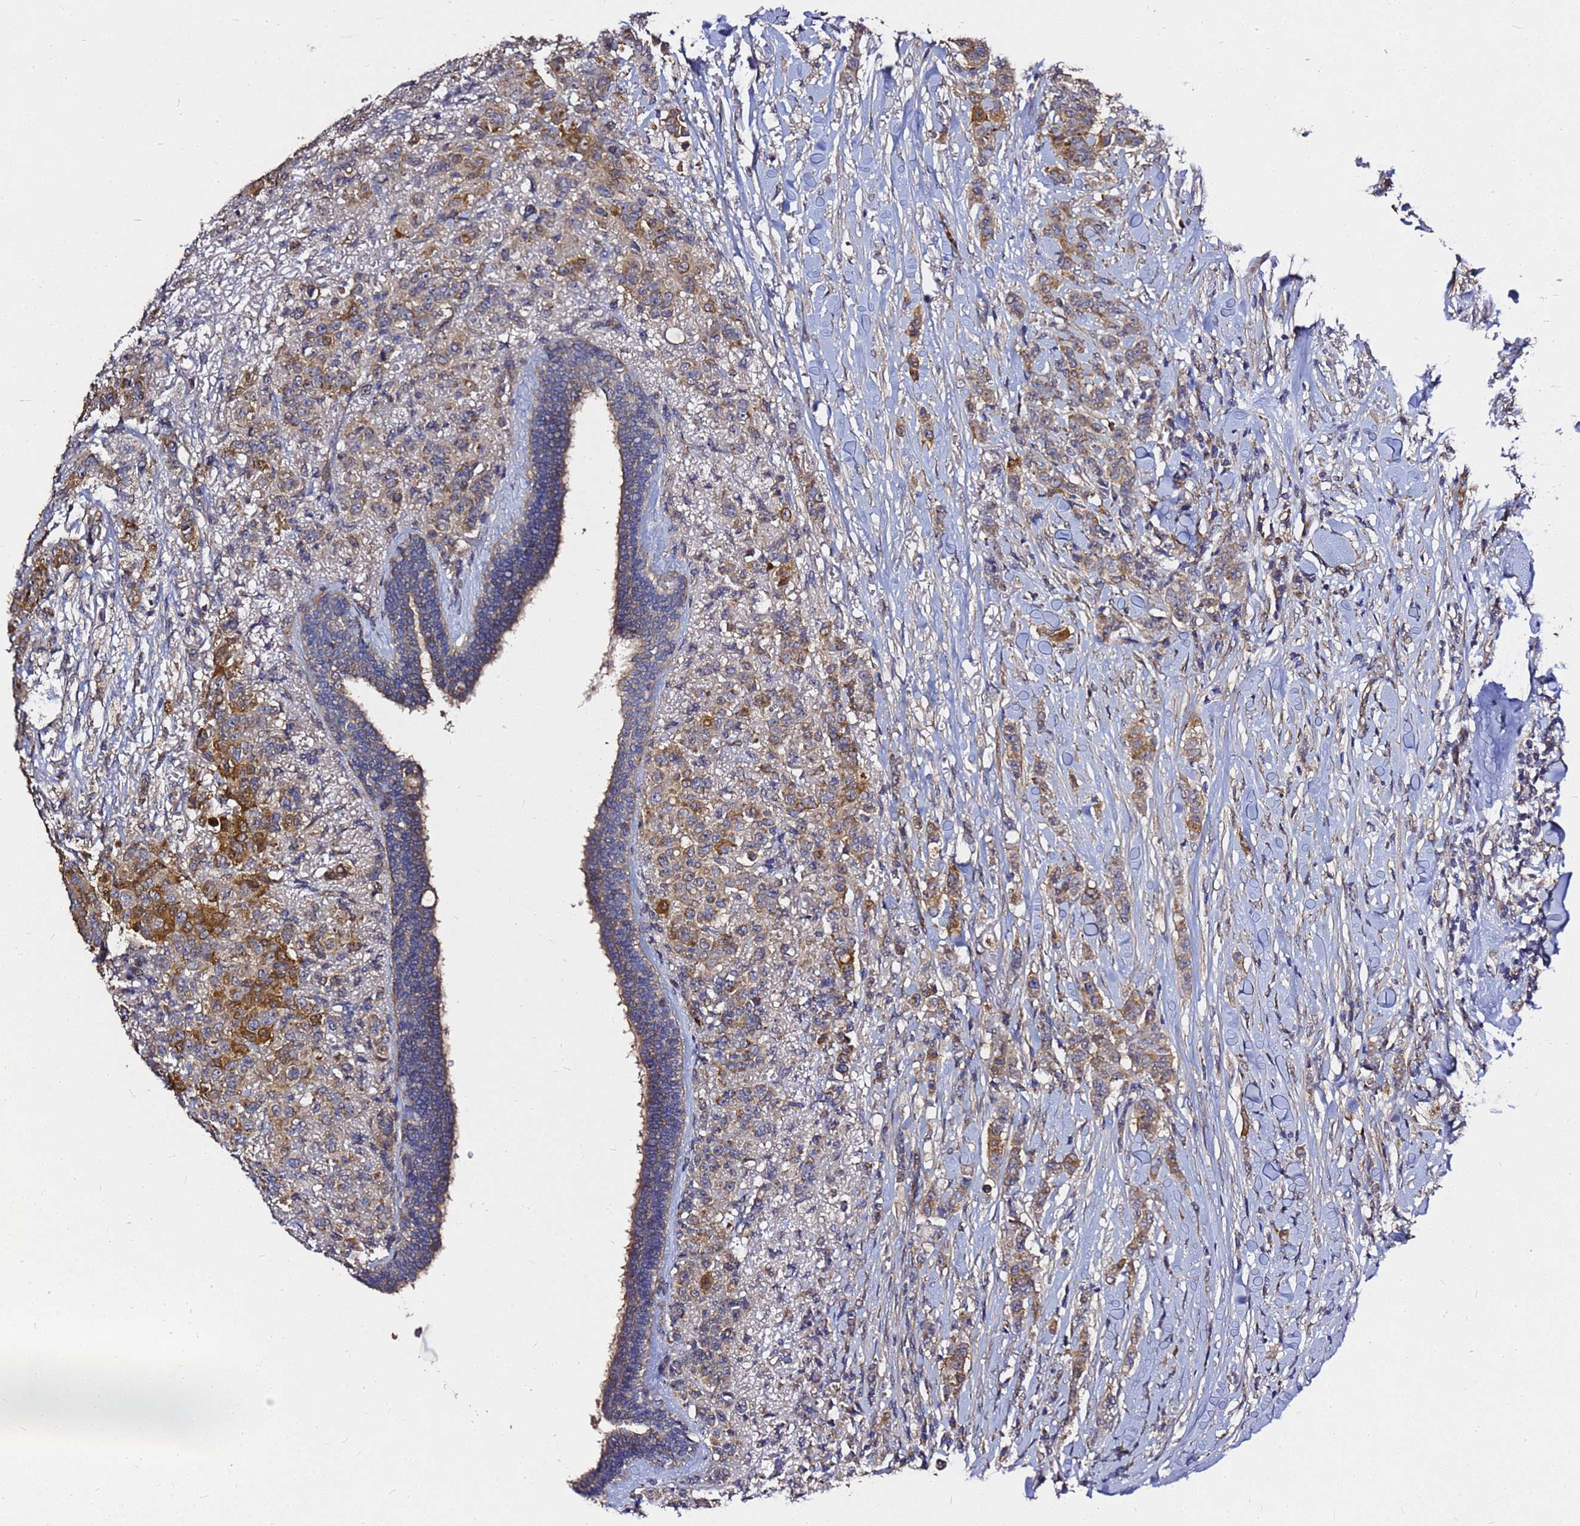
{"staining": {"intensity": "moderate", "quantity": ">75%", "location": "cytoplasmic/membranous"}, "tissue": "breast cancer", "cell_type": "Tumor cells", "image_type": "cancer", "snomed": [{"axis": "morphology", "description": "Duct carcinoma"}, {"axis": "topography", "description": "Breast"}], "caption": "IHC (DAB) staining of breast cancer (infiltrating ductal carcinoma) demonstrates moderate cytoplasmic/membranous protein staining in about >75% of tumor cells.", "gene": "RSPRY1", "patient": {"sex": "female", "age": 40}}